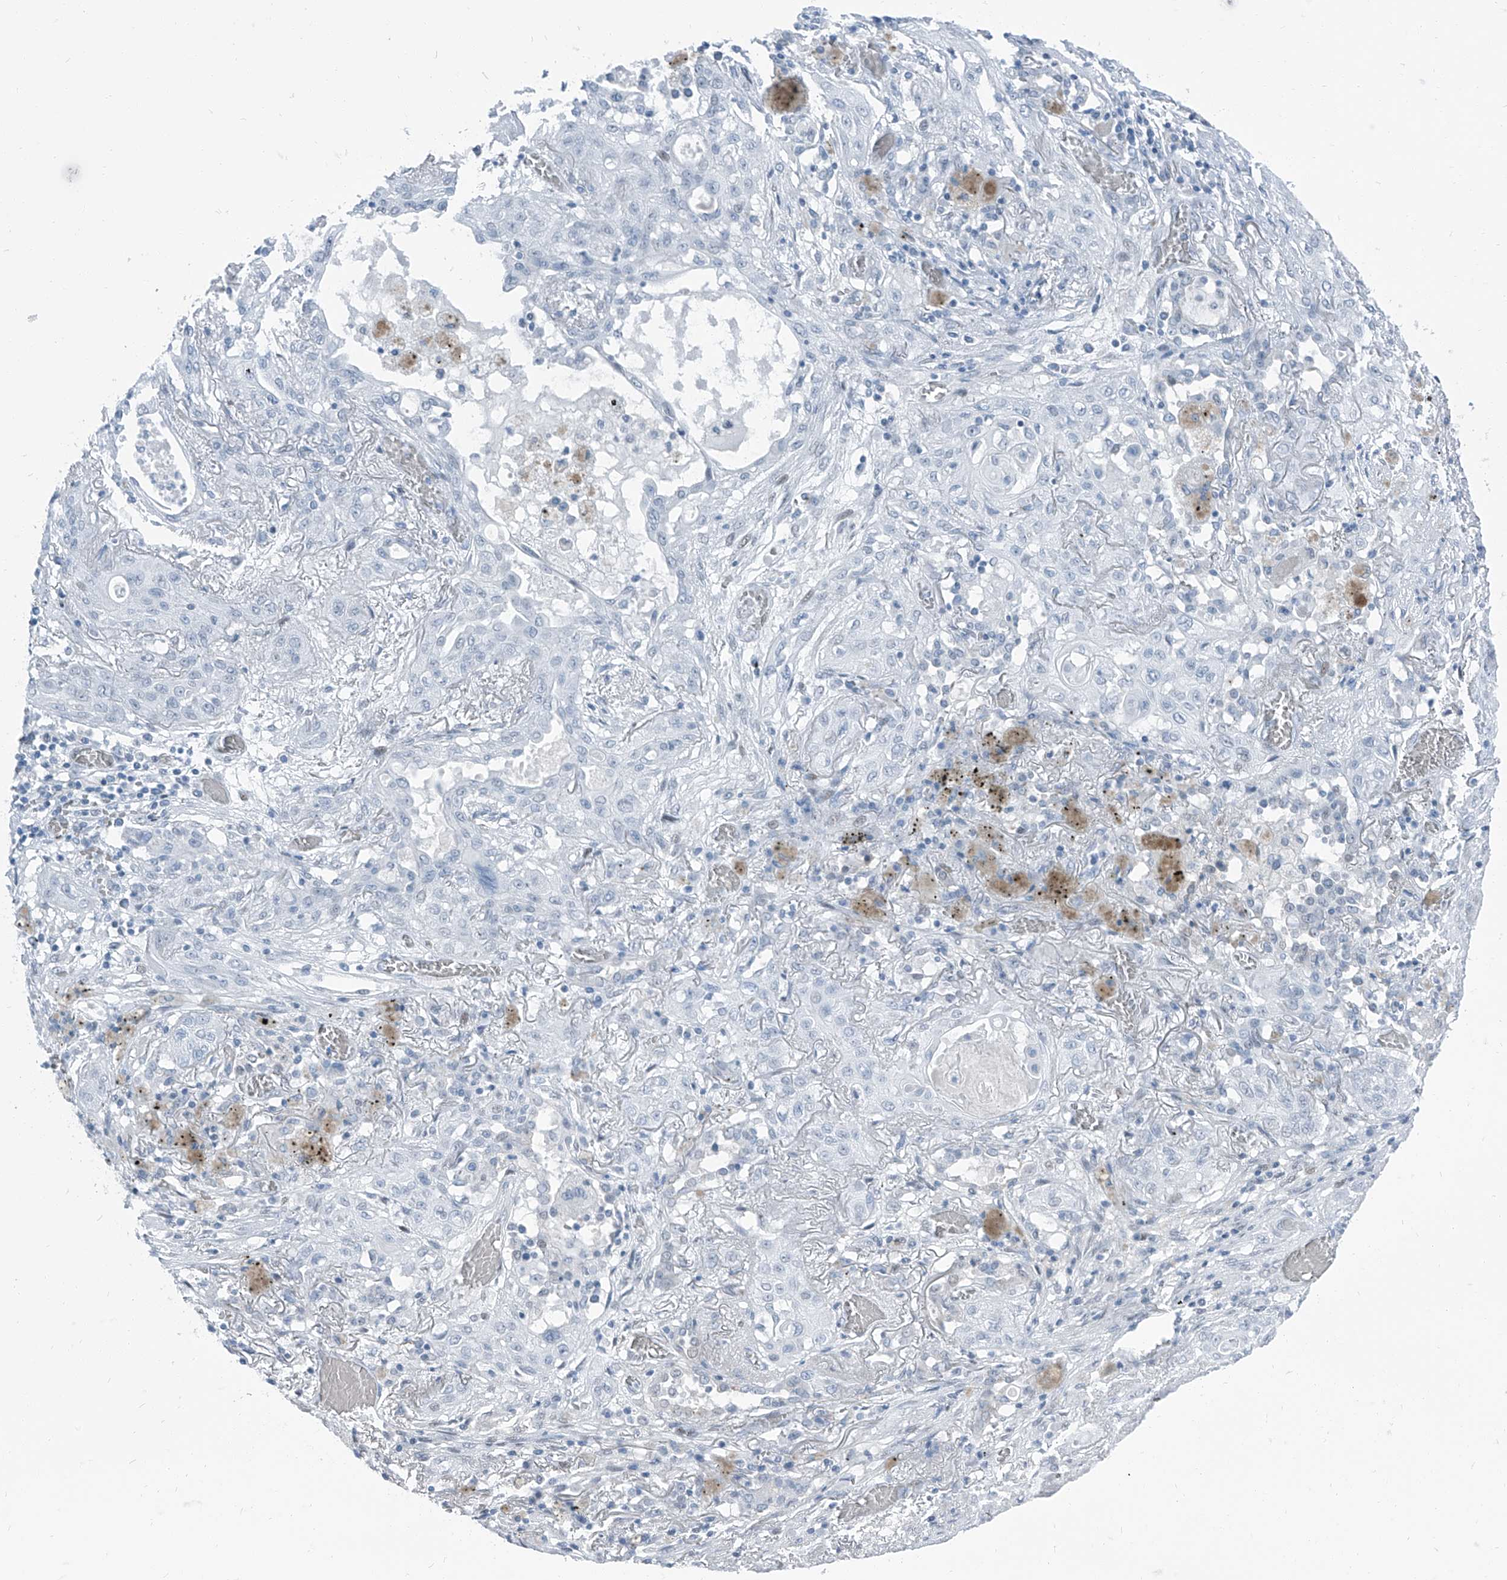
{"staining": {"intensity": "negative", "quantity": "none", "location": "none"}, "tissue": "lung cancer", "cell_type": "Tumor cells", "image_type": "cancer", "snomed": [{"axis": "morphology", "description": "Squamous cell carcinoma, NOS"}, {"axis": "topography", "description": "Lung"}], "caption": "A micrograph of human squamous cell carcinoma (lung) is negative for staining in tumor cells.", "gene": "RGN", "patient": {"sex": "female", "age": 47}}